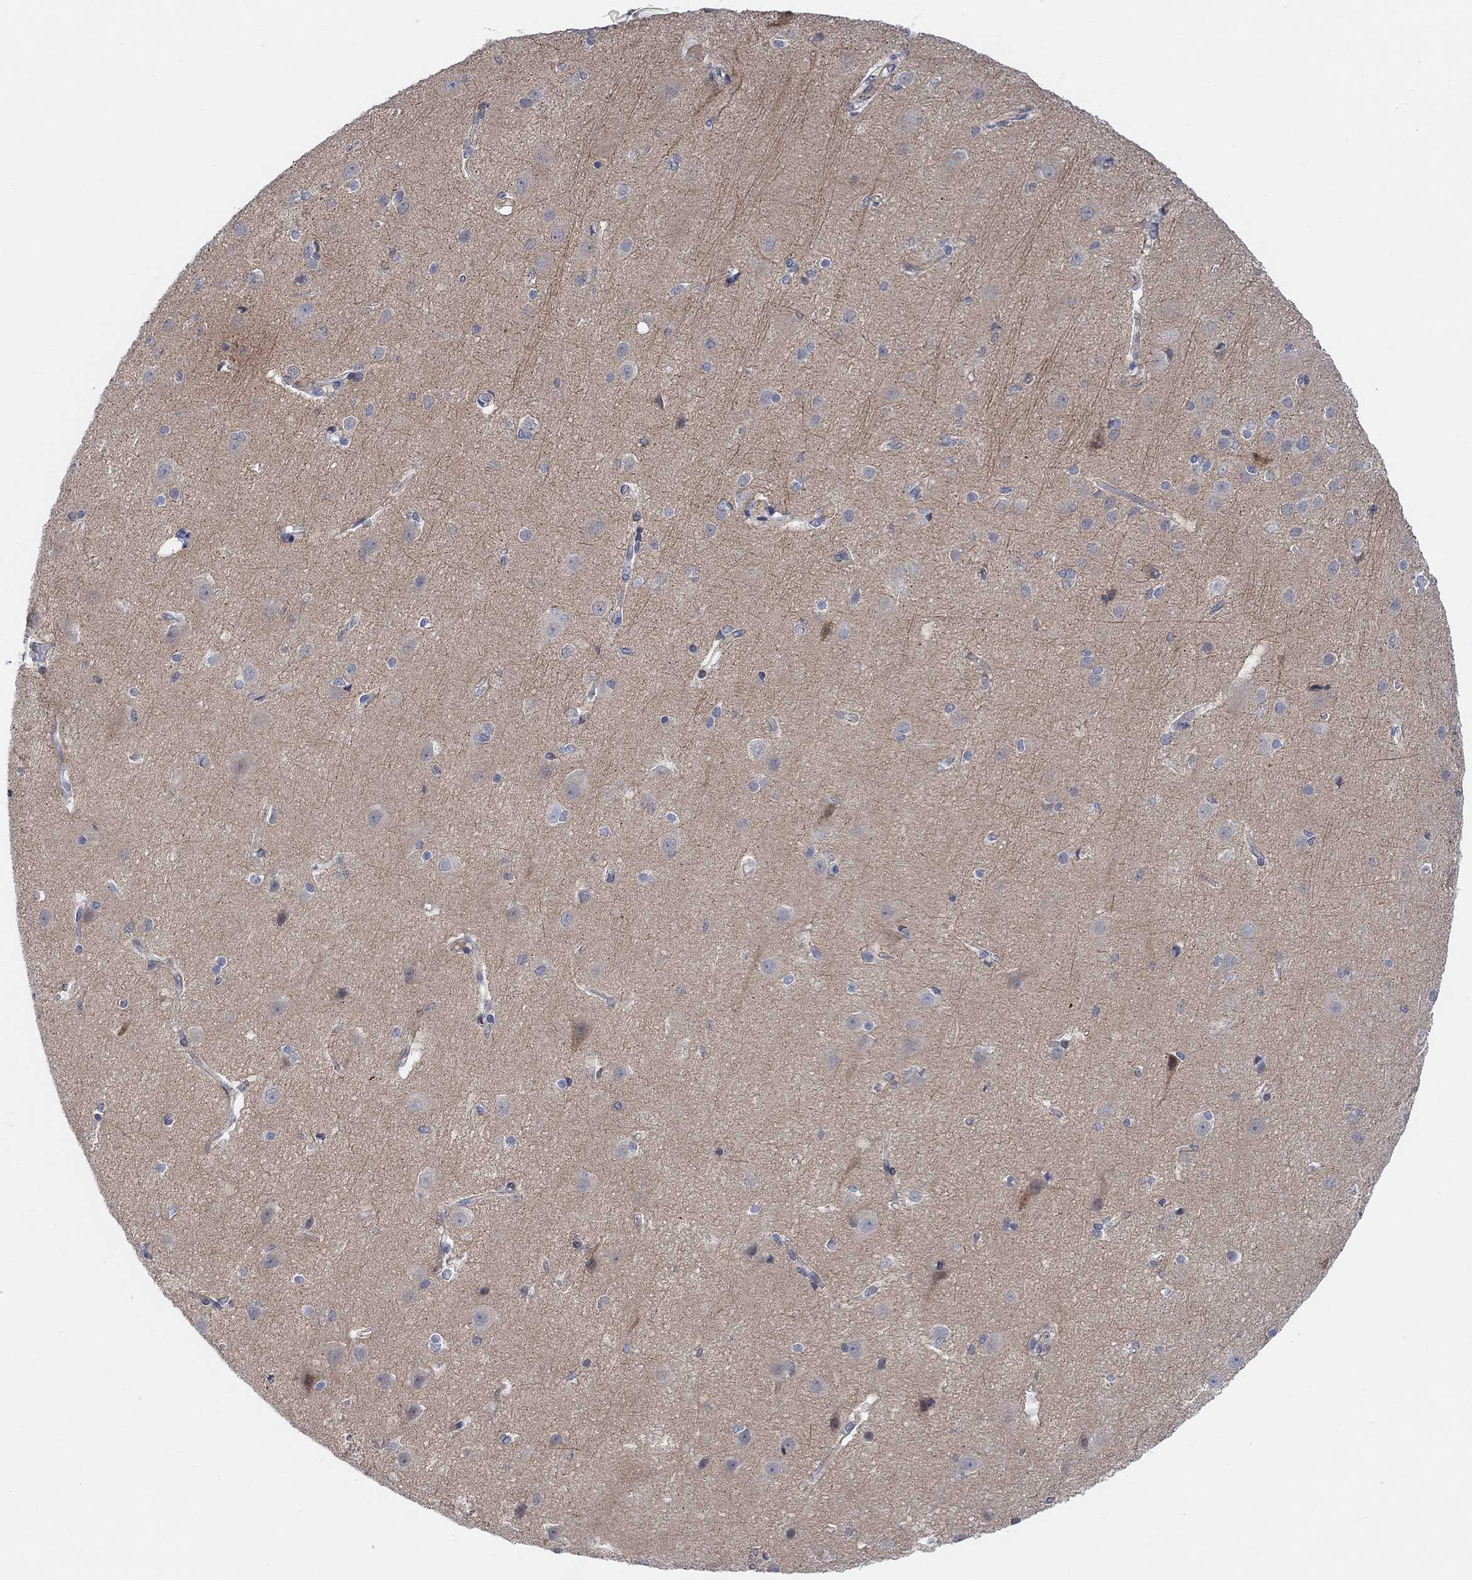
{"staining": {"intensity": "negative", "quantity": "none", "location": "none"}, "tissue": "cerebral cortex", "cell_type": "Endothelial cells", "image_type": "normal", "snomed": [{"axis": "morphology", "description": "Normal tissue, NOS"}, {"axis": "topography", "description": "Cerebral cortex"}], "caption": "Cerebral cortex stained for a protein using immunohistochemistry reveals no expression endothelial cells.", "gene": "HCRTR1", "patient": {"sex": "male", "age": 37}}